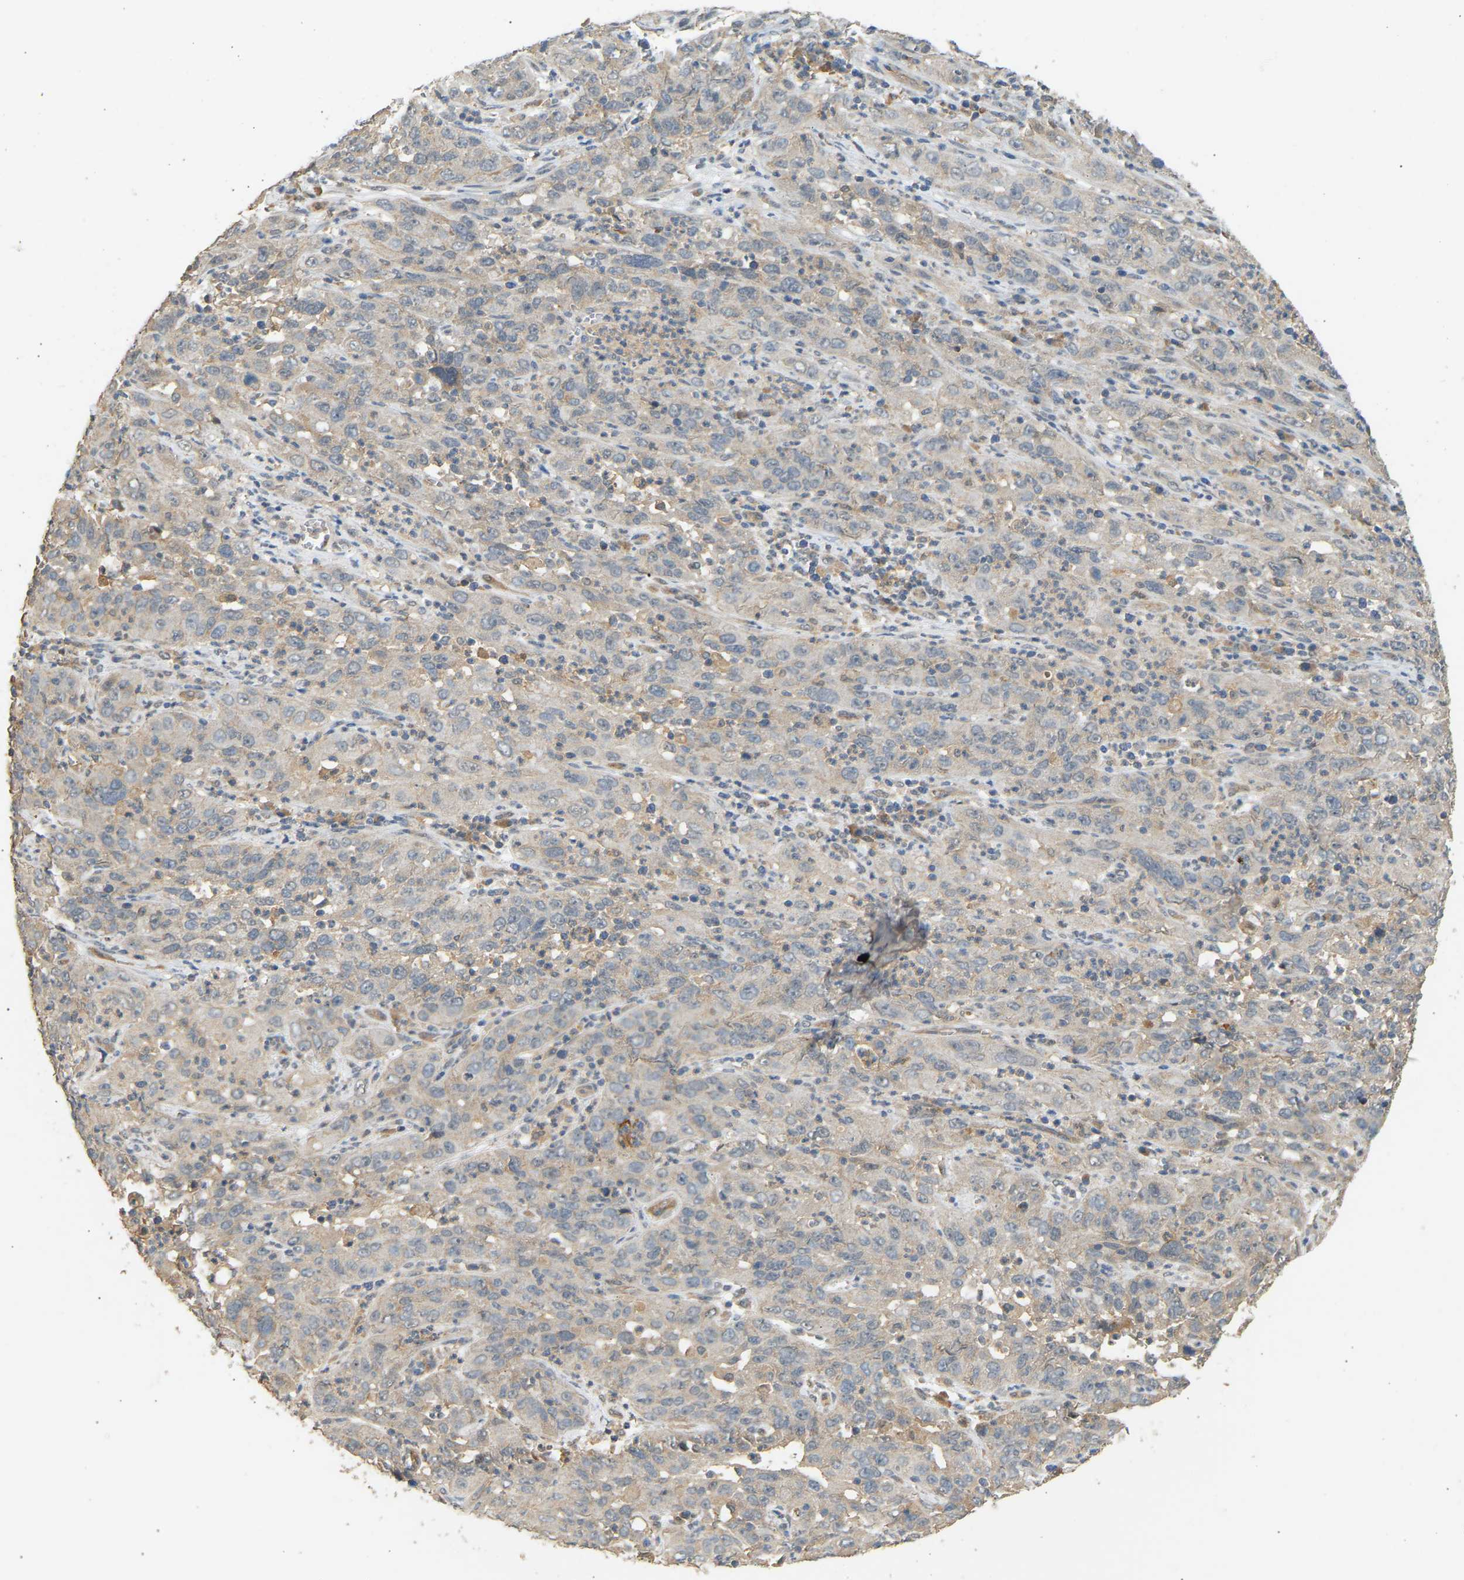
{"staining": {"intensity": "weak", "quantity": "<25%", "location": "cytoplasmic/membranous"}, "tissue": "cervical cancer", "cell_type": "Tumor cells", "image_type": "cancer", "snomed": [{"axis": "morphology", "description": "Squamous cell carcinoma, NOS"}, {"axis": "topography", "description": "Cervix"}], "caption": "There is no significant positivity in tumor cells of cervical squamous cell carcinoma.", "gene": "RGL1", "patient": {"sex": "female", "age": 32}}